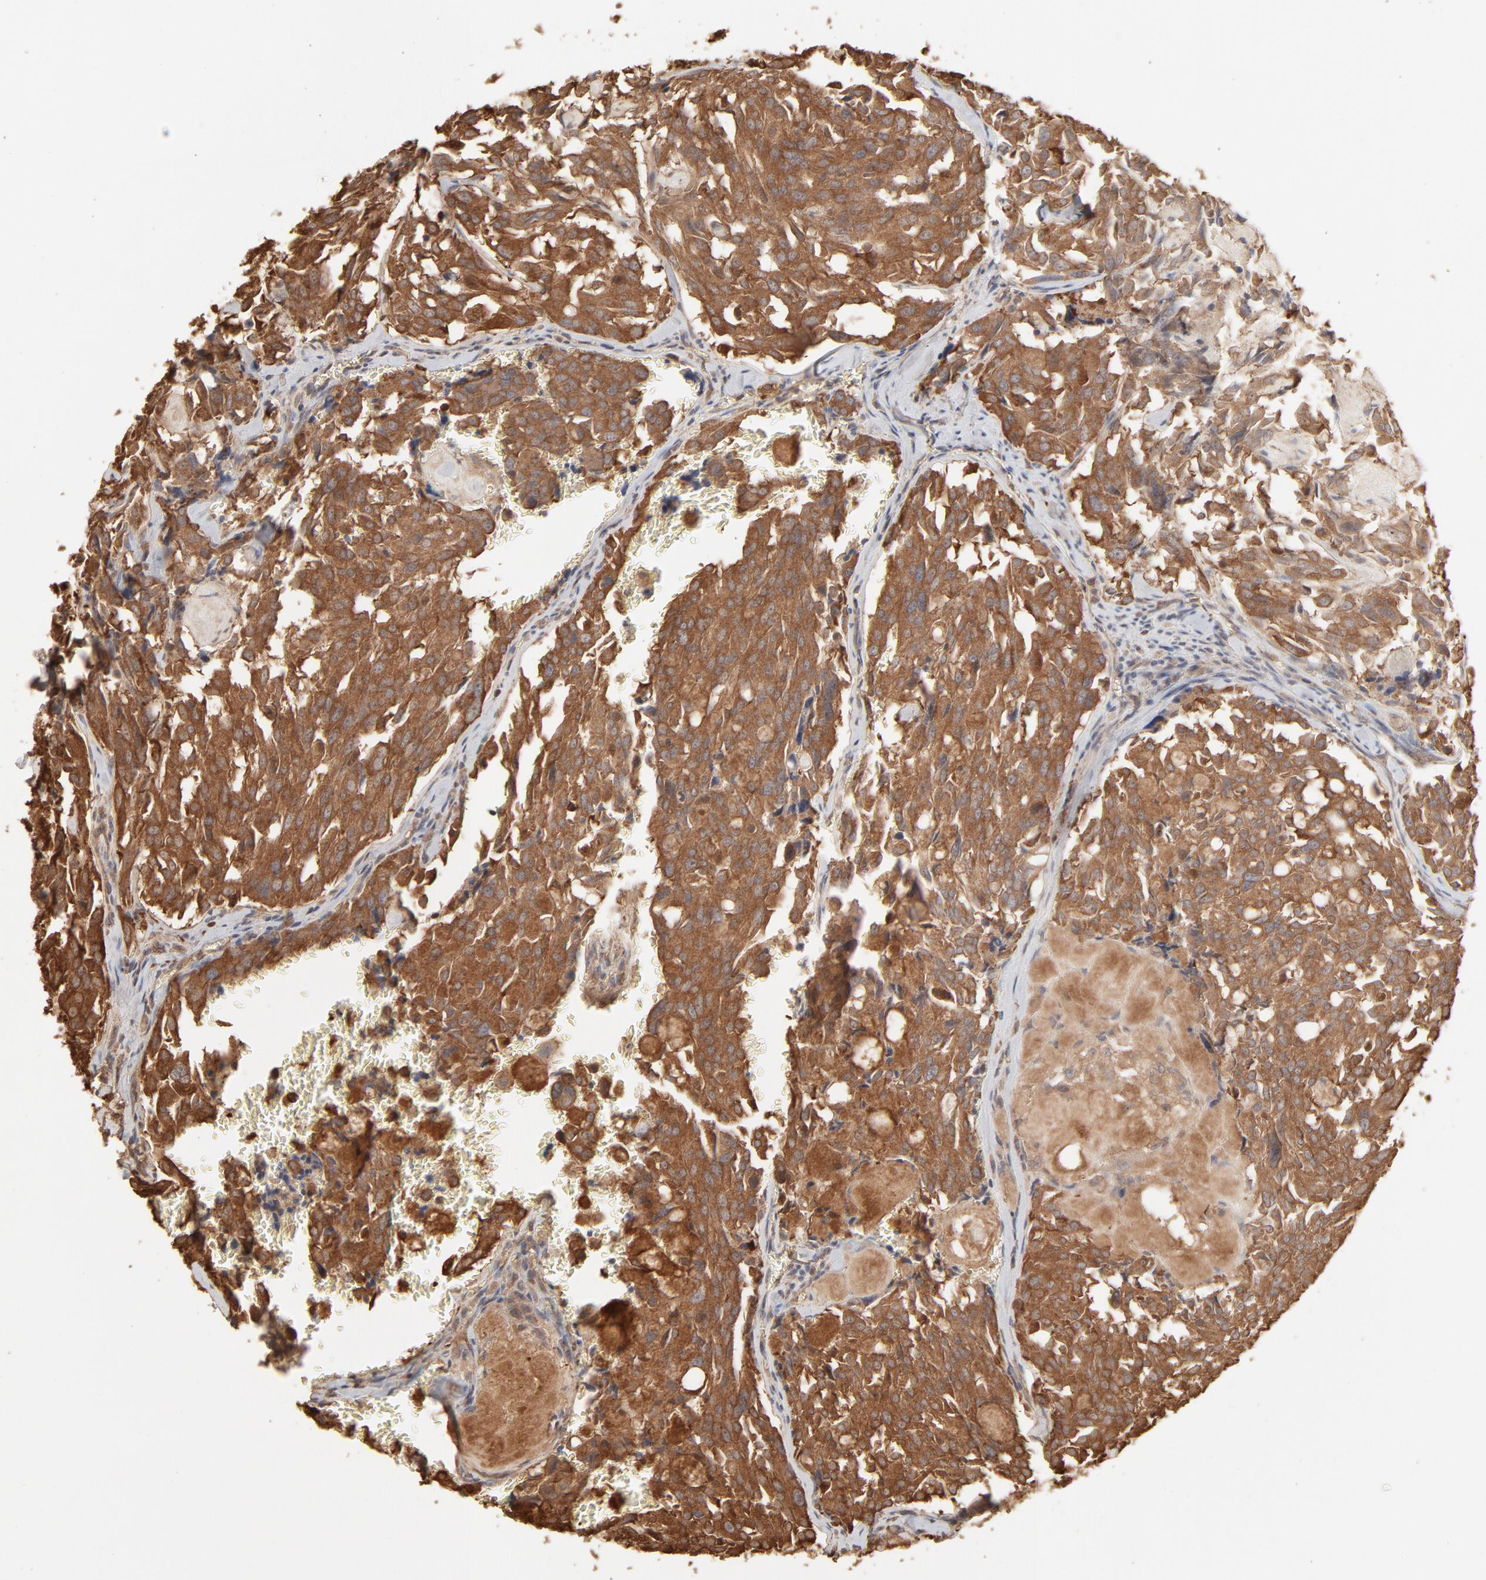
{"staining": {"intensity": "moderate", "quantity": ">75%", "location": "cytoplasmic/membranous"}, "tissue": "thyroid cancer", "cell_type": "Tumor cells", "image_type": "cancer", "snomed": [{"axis": "morphology", "description": "Carcinoma, NOS"}, {"axis": "morphology", "description": "Carcinoid, malignant, NOS"}, {"axis": "topography", "description": "Thyroid gland"}], "caption": "Human thyroid carcinoid (malignant) stained for a protein (brown) displays moderate cytoplasmic/membranous positive positivity in approximately >75% of tumor cells.", "gene": "PPP2CA", "patient": {"sex": "male", "age": 33}}